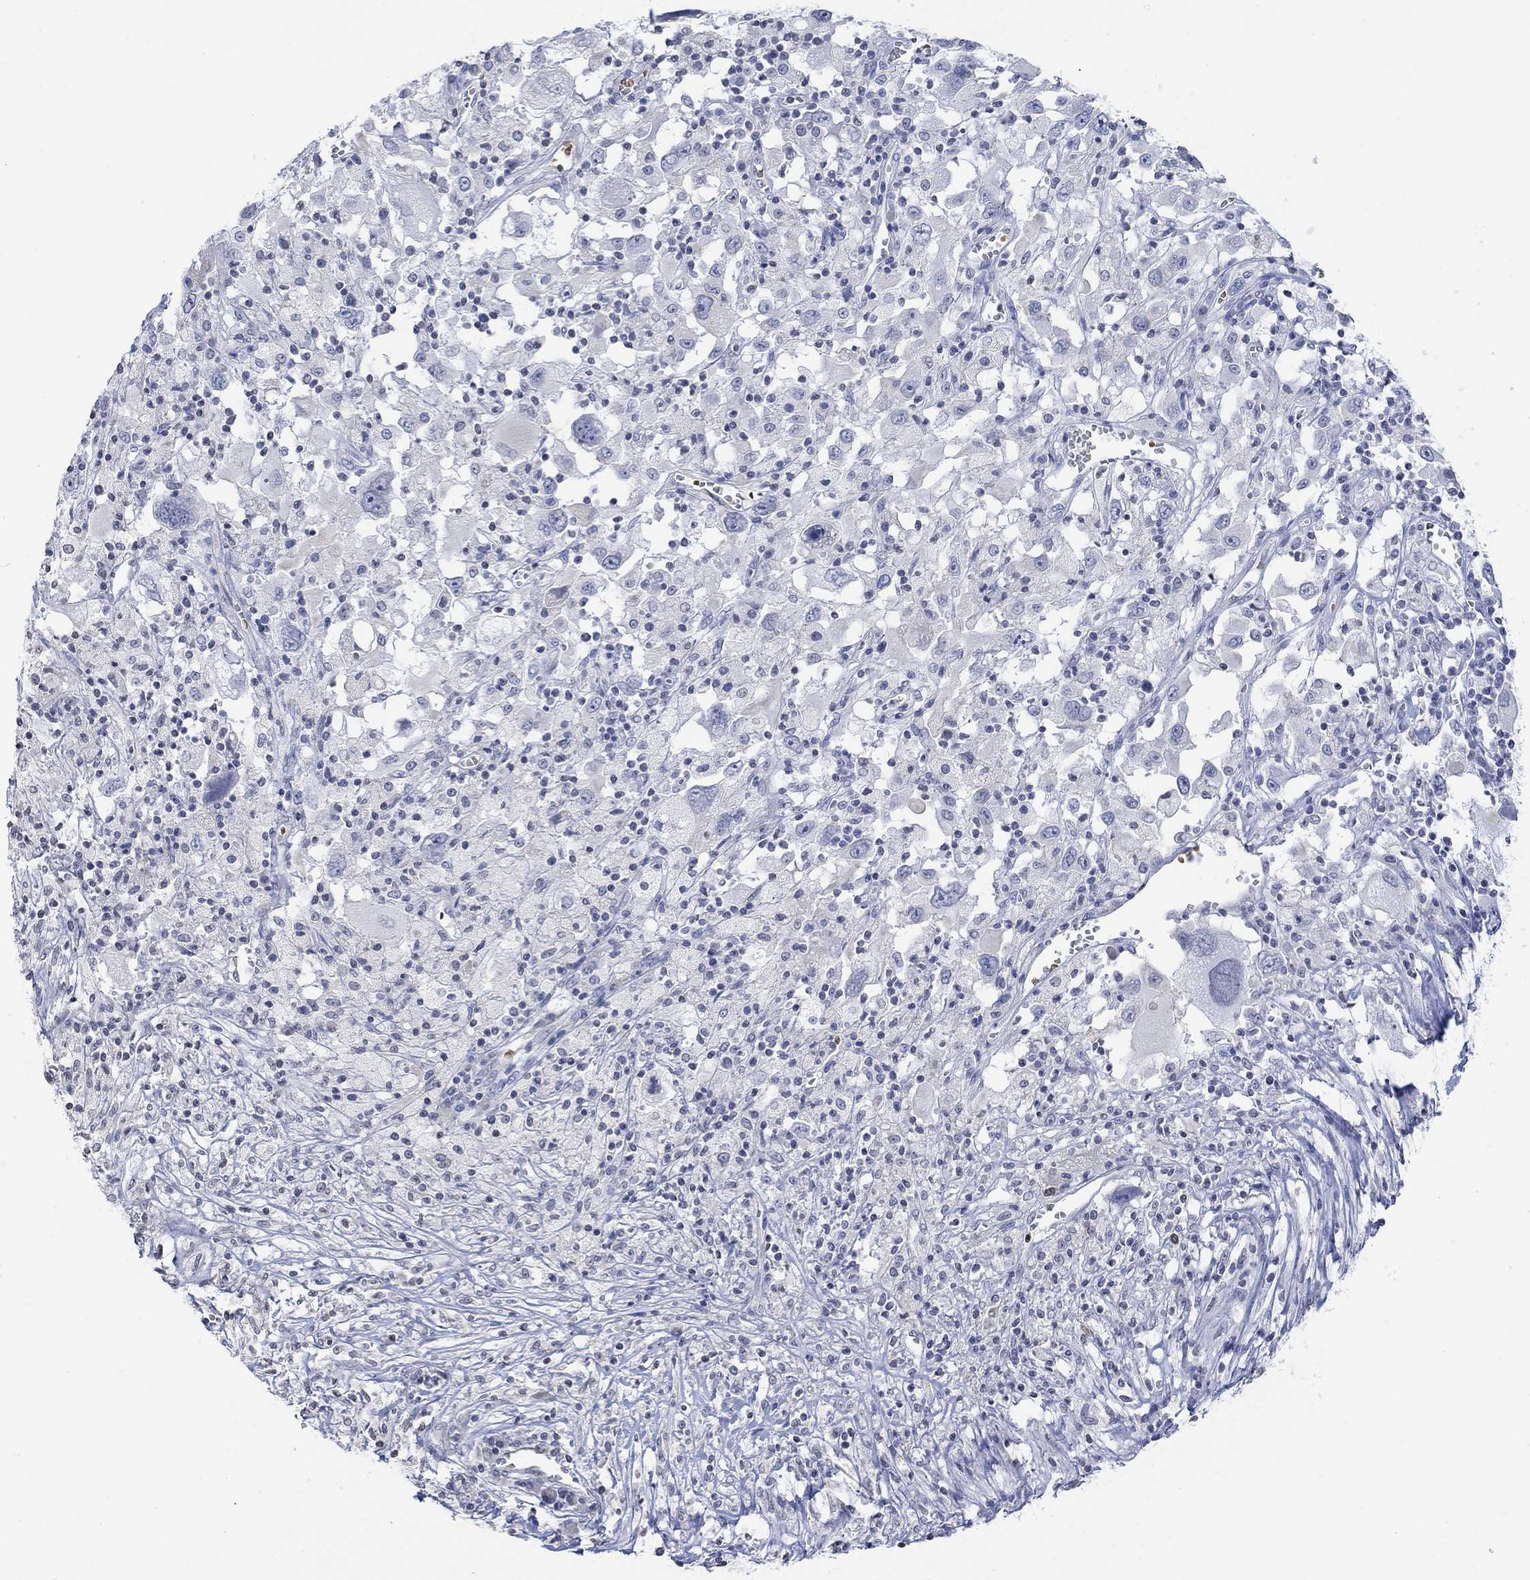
{"staining": {"intensity": "negative", "quantity": "none", "location": "none"}, "tissue": "melanoma", "cell_type": "Tumor cells", "image_type": "cancer", "snomed": [{"axis": "morphology", "description": "Malignant melanoma, Metastatic site"}, {"axis": "topography", "description": "Soft tissue"}], "caption": "Immunohistochemistry (IHC) micrograph of neoplastic tissue: malignant melanoma (metastatic site) stained with DAB (3,3'-diaminobenzidine) shows no significant protein positivity in tumor cells.", "gene": "TMEM255A", "patient": {"sex": "male", "age": 50}}